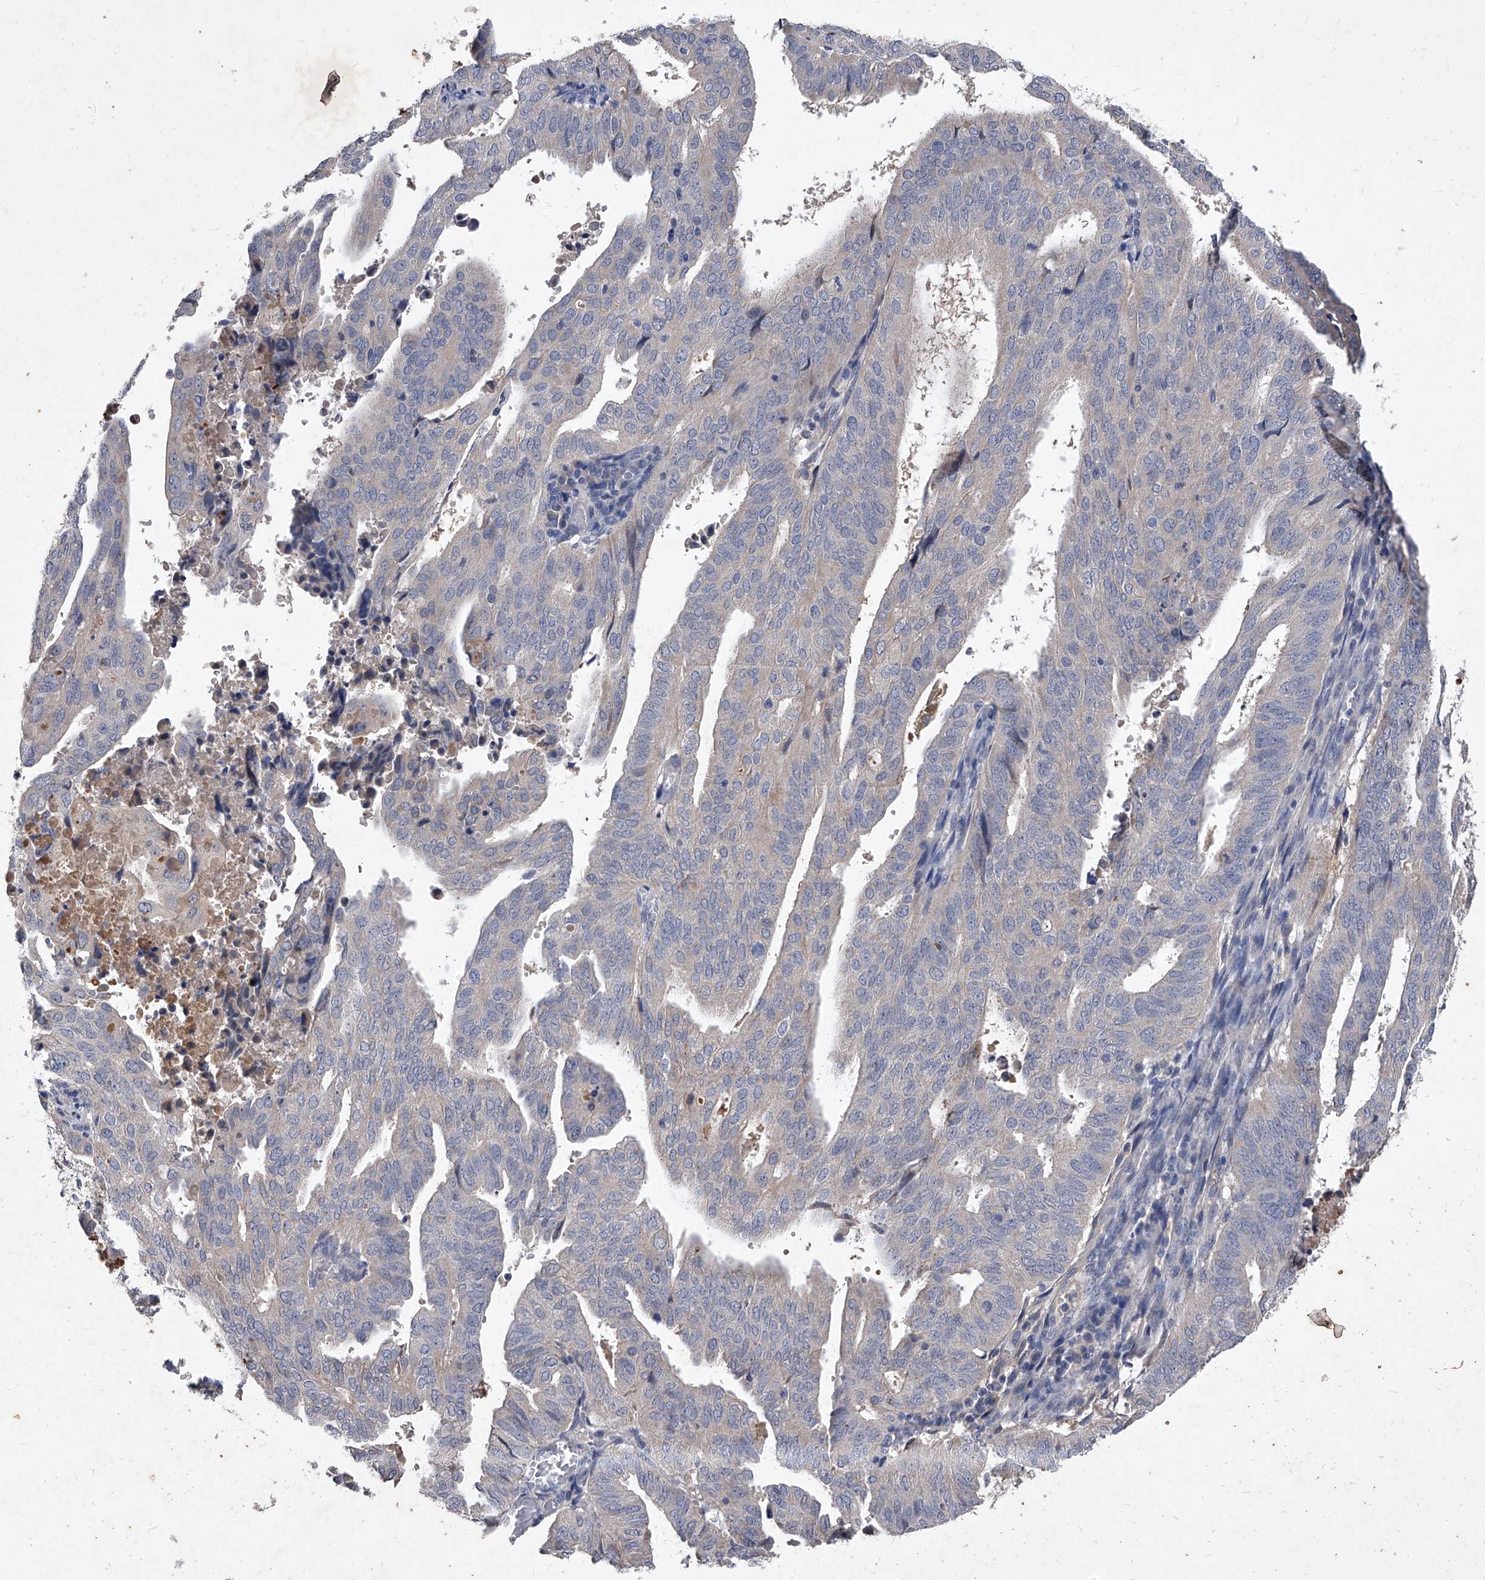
{"staining": {"intensity": "negative", "quantity": "none", "location": "none"}, "tissue": "endometrial cancer", "cell_type": "Tumor cells", "image_type": "cancer", "snomed": [{"axis": "morphology", "description": "Adenocarcinoma, NOS"}, {"axis": "topography", "description": "Uterus"}], "caption": "The IHC micrograph has no significant expression in tumor cells of endometrial cancer tissue.", "gene": "C5", "patient": {"sex": "female", "age": 77}}